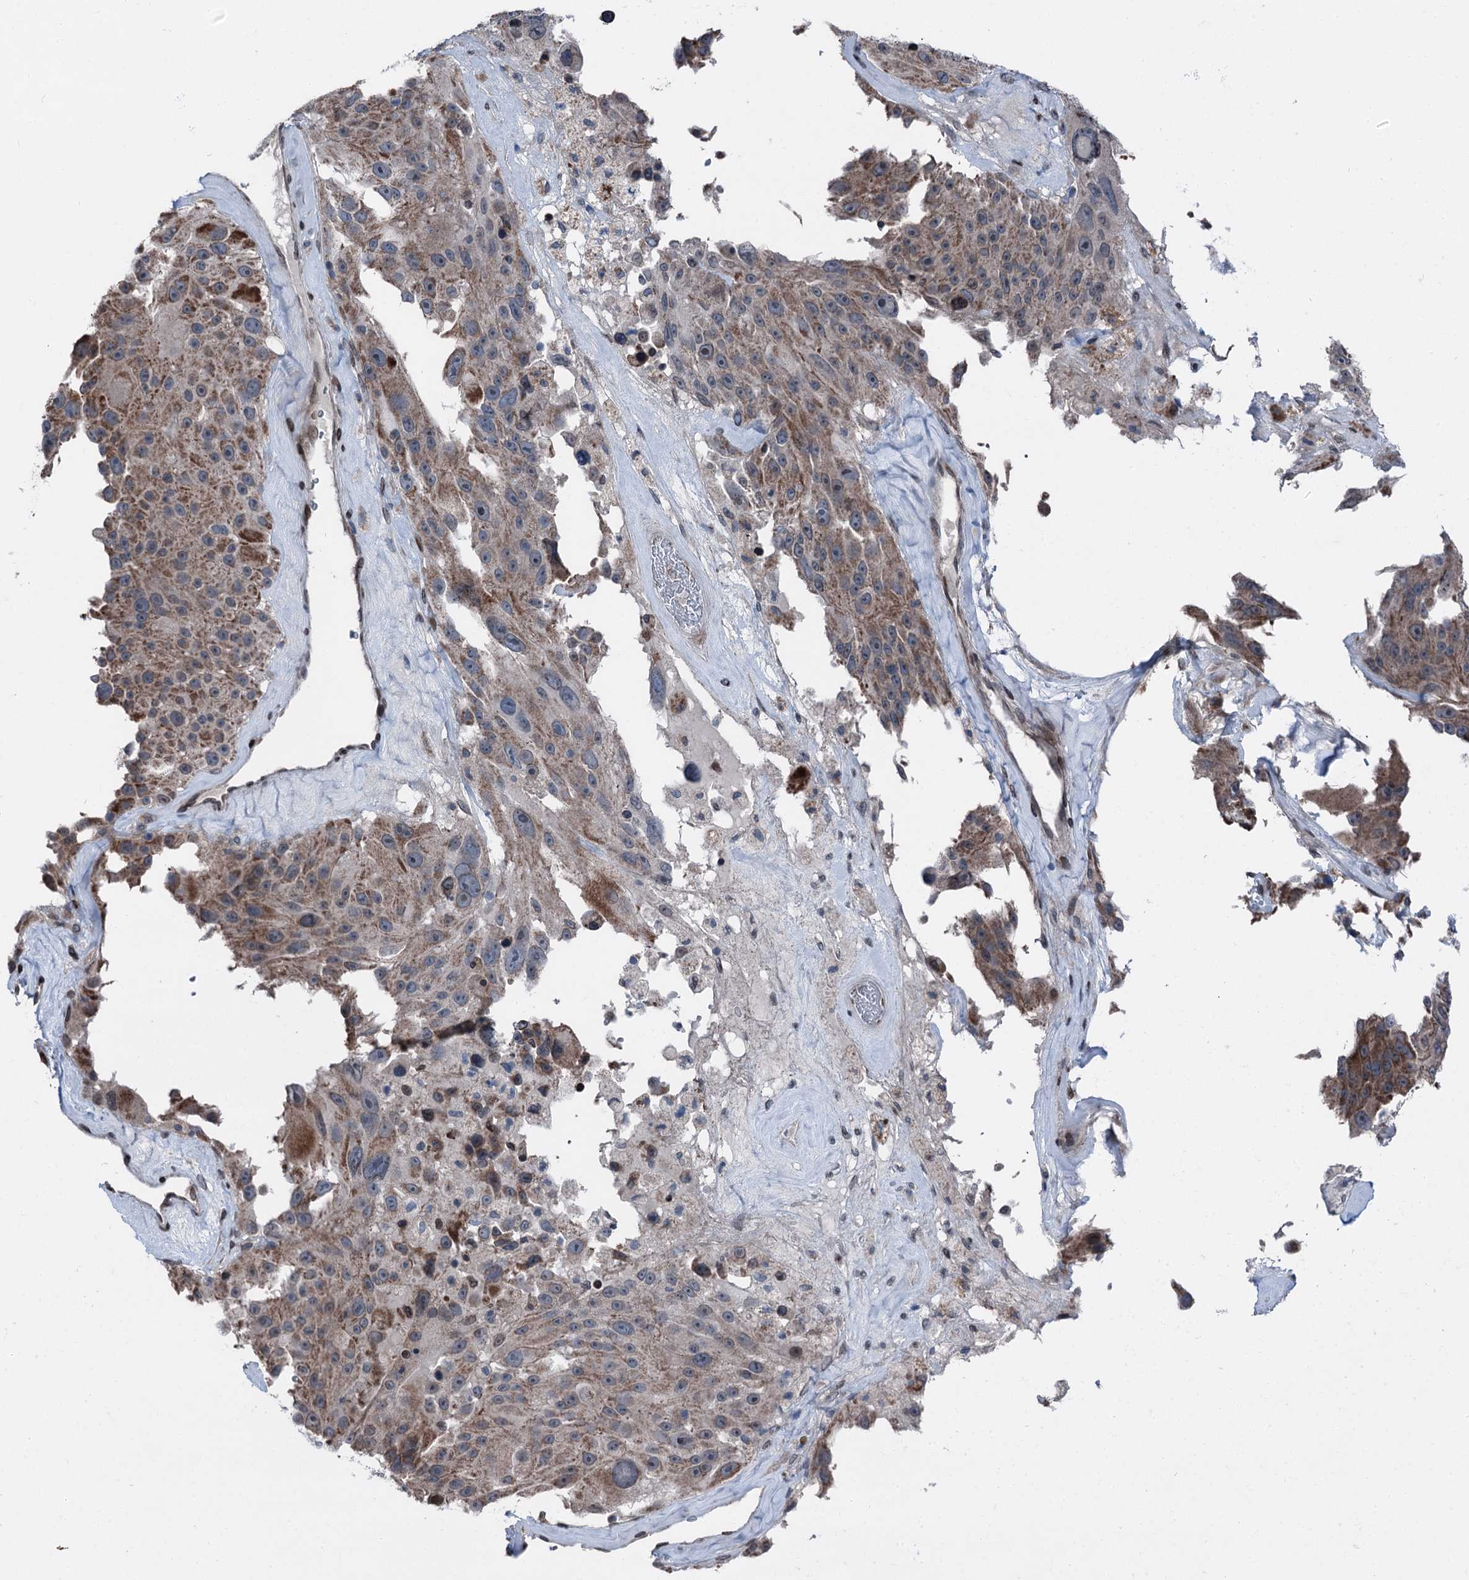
{"staining": {"intensity": "moderate", "quantity": "25%-75%", "location": "cytoplasmic/membranous"}, "tissue": "melanoma", "cell_type": "Tumor cells", "image_type": "cancer", "snomed": [{"axis": "morphology", "description": "Malignant melanoma, Metastatic site"}, {"axis": "topography", "description": "Lymph node"}], "caption": "High-magnification brightfield microscopy of melanoma stained with DAB (brown) and counterstained with hematoxylin (blue). tumor cells exhibit moderate cytoplasmic/membranous positivity is seen in about25%-75% of cells.", "gene": "MRPL14", "patient": {"sex": "male", "age": 62}}